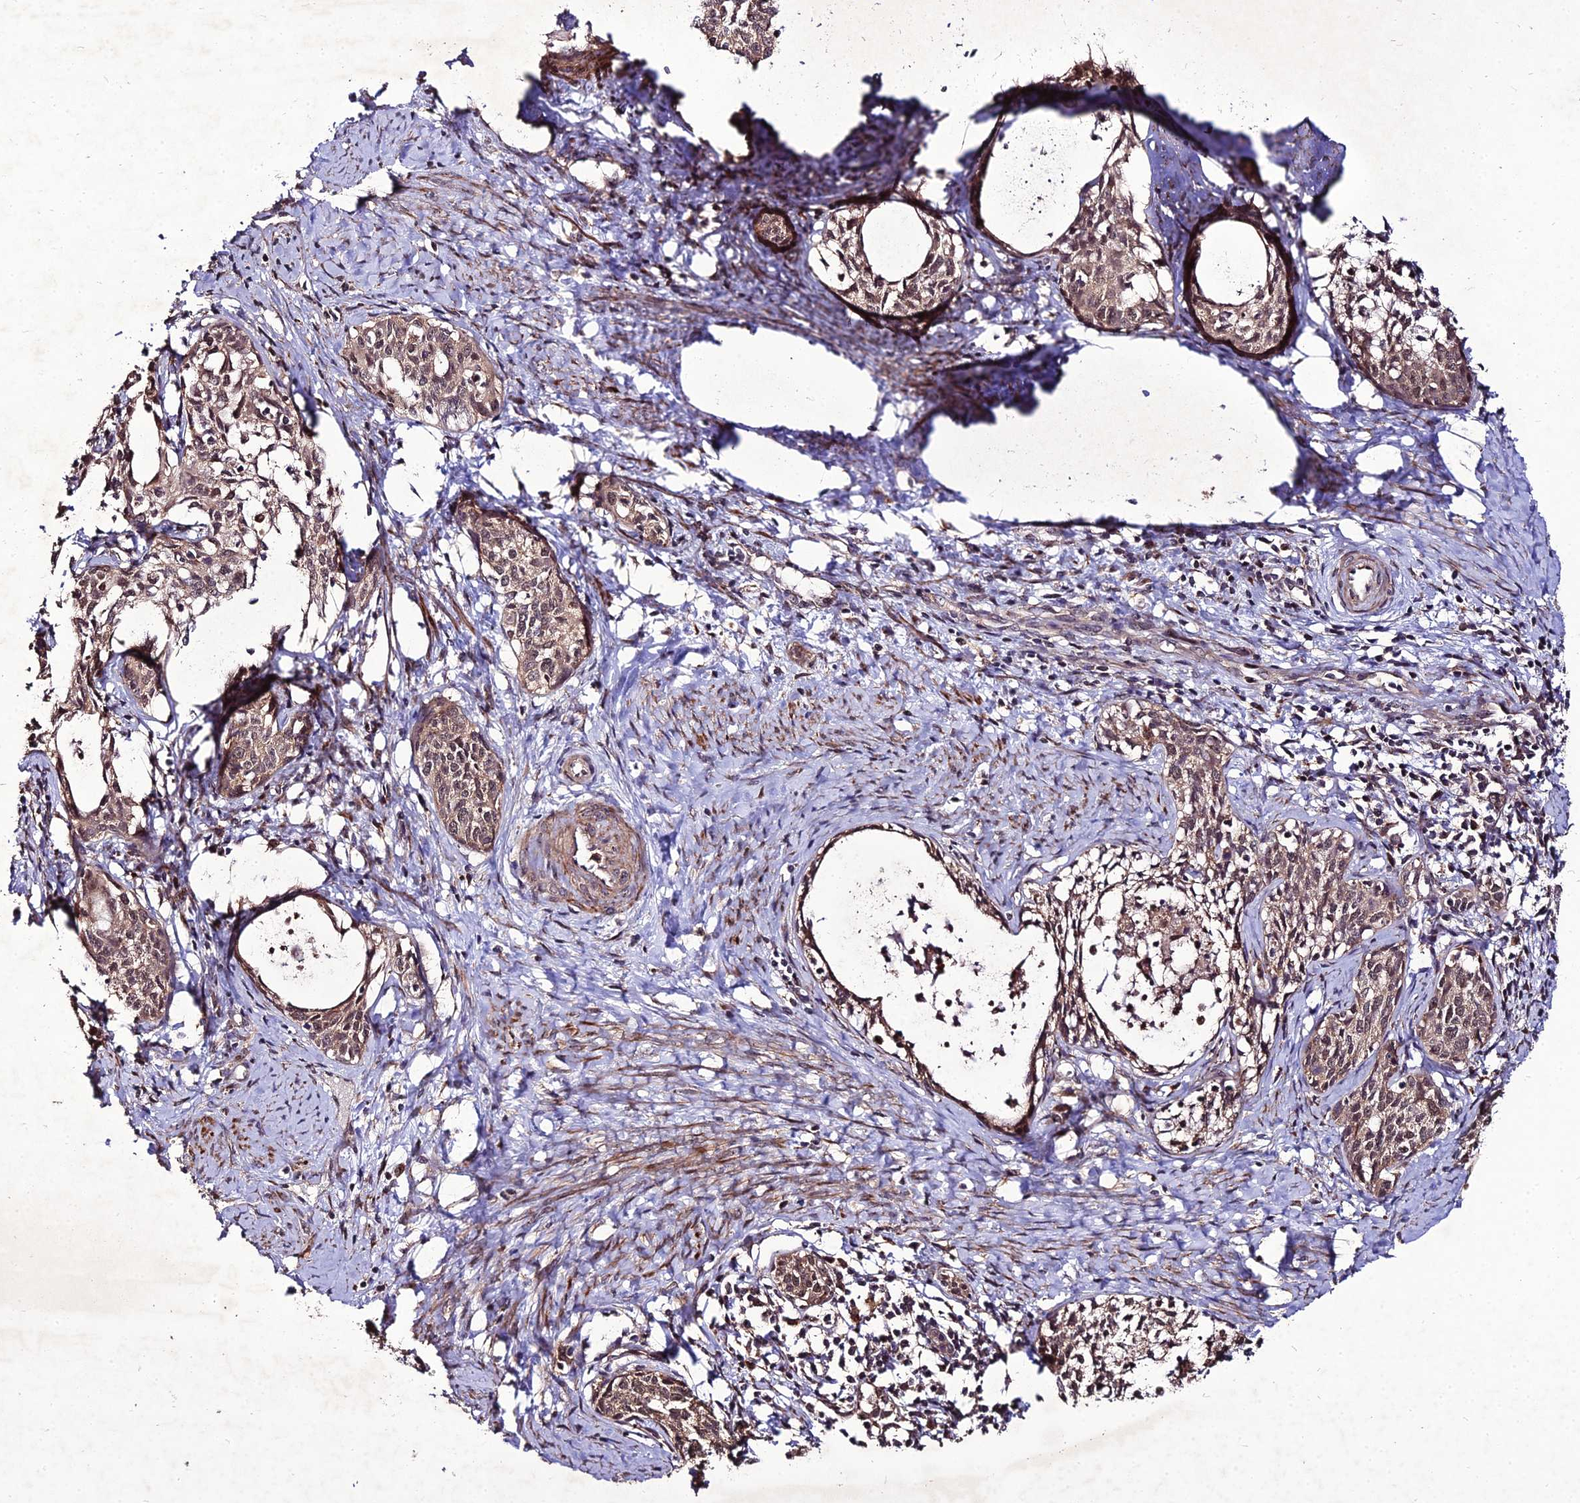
{"staining": {"intensity": "moderate", "quantity": ">75%", "location": "cytoplasmic/membranous,nuclear"}, "tissue": "cervical cancer", "cell_type": "Tumor cells", "image_type": "cancer", "snomed": [{"axis": "morphology", "description": "Squamous cell carcinoma, NOS"}, {"axis": "topography", "description": "Cervix"}], "caption": "DAB immunohistochemical staining of human cervical squamous cell carcinoma exhibits moderate cytoplasmic/membranous and nuclear protein positivity in approximately >75% of tumor cells. (IHC, brightfield microscopy, high magnification).", "gene": "ZNF766", "patient": {"sex": "female", "age": 52}}